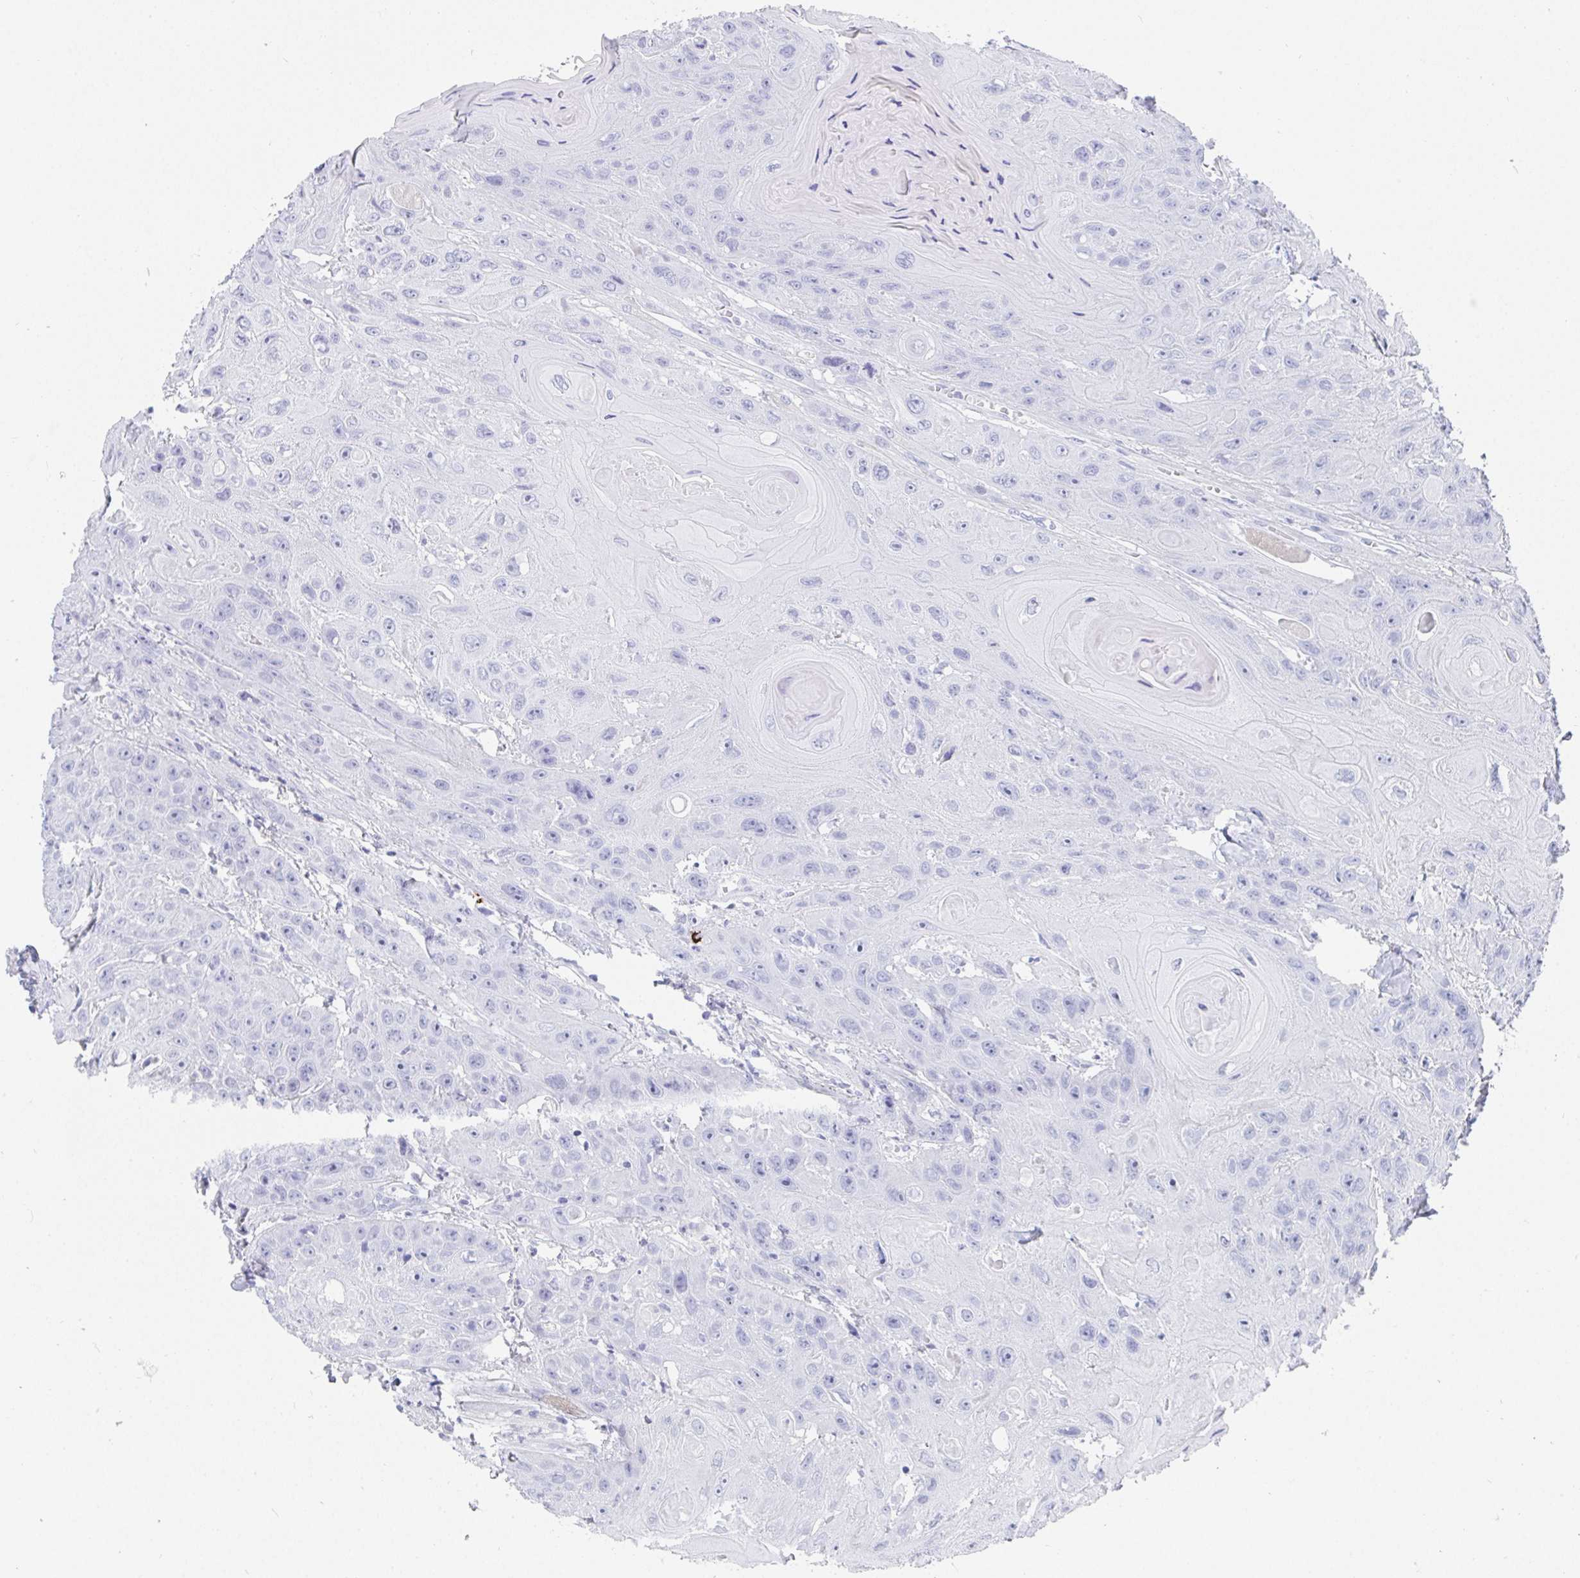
{"staining": {"intensity": "negative", "quantity": "none", "location": "none"}, "tissue": "head and neck cancer", "cell_type": "Tumor cells", "image_type": "cancer", "snomed": [{"axis": "morphology", "description": "Squamous cell carcinoma, NOS"}, {"axis": "topography", "description": "Head-Neck"}], "caption": "This is an immunohistochemistry photomicrograph of human head and neck cancer. There is no expression in tumor cells.", "gene": "GRIA1", "patient": {"sex": "female", "age": 59}}